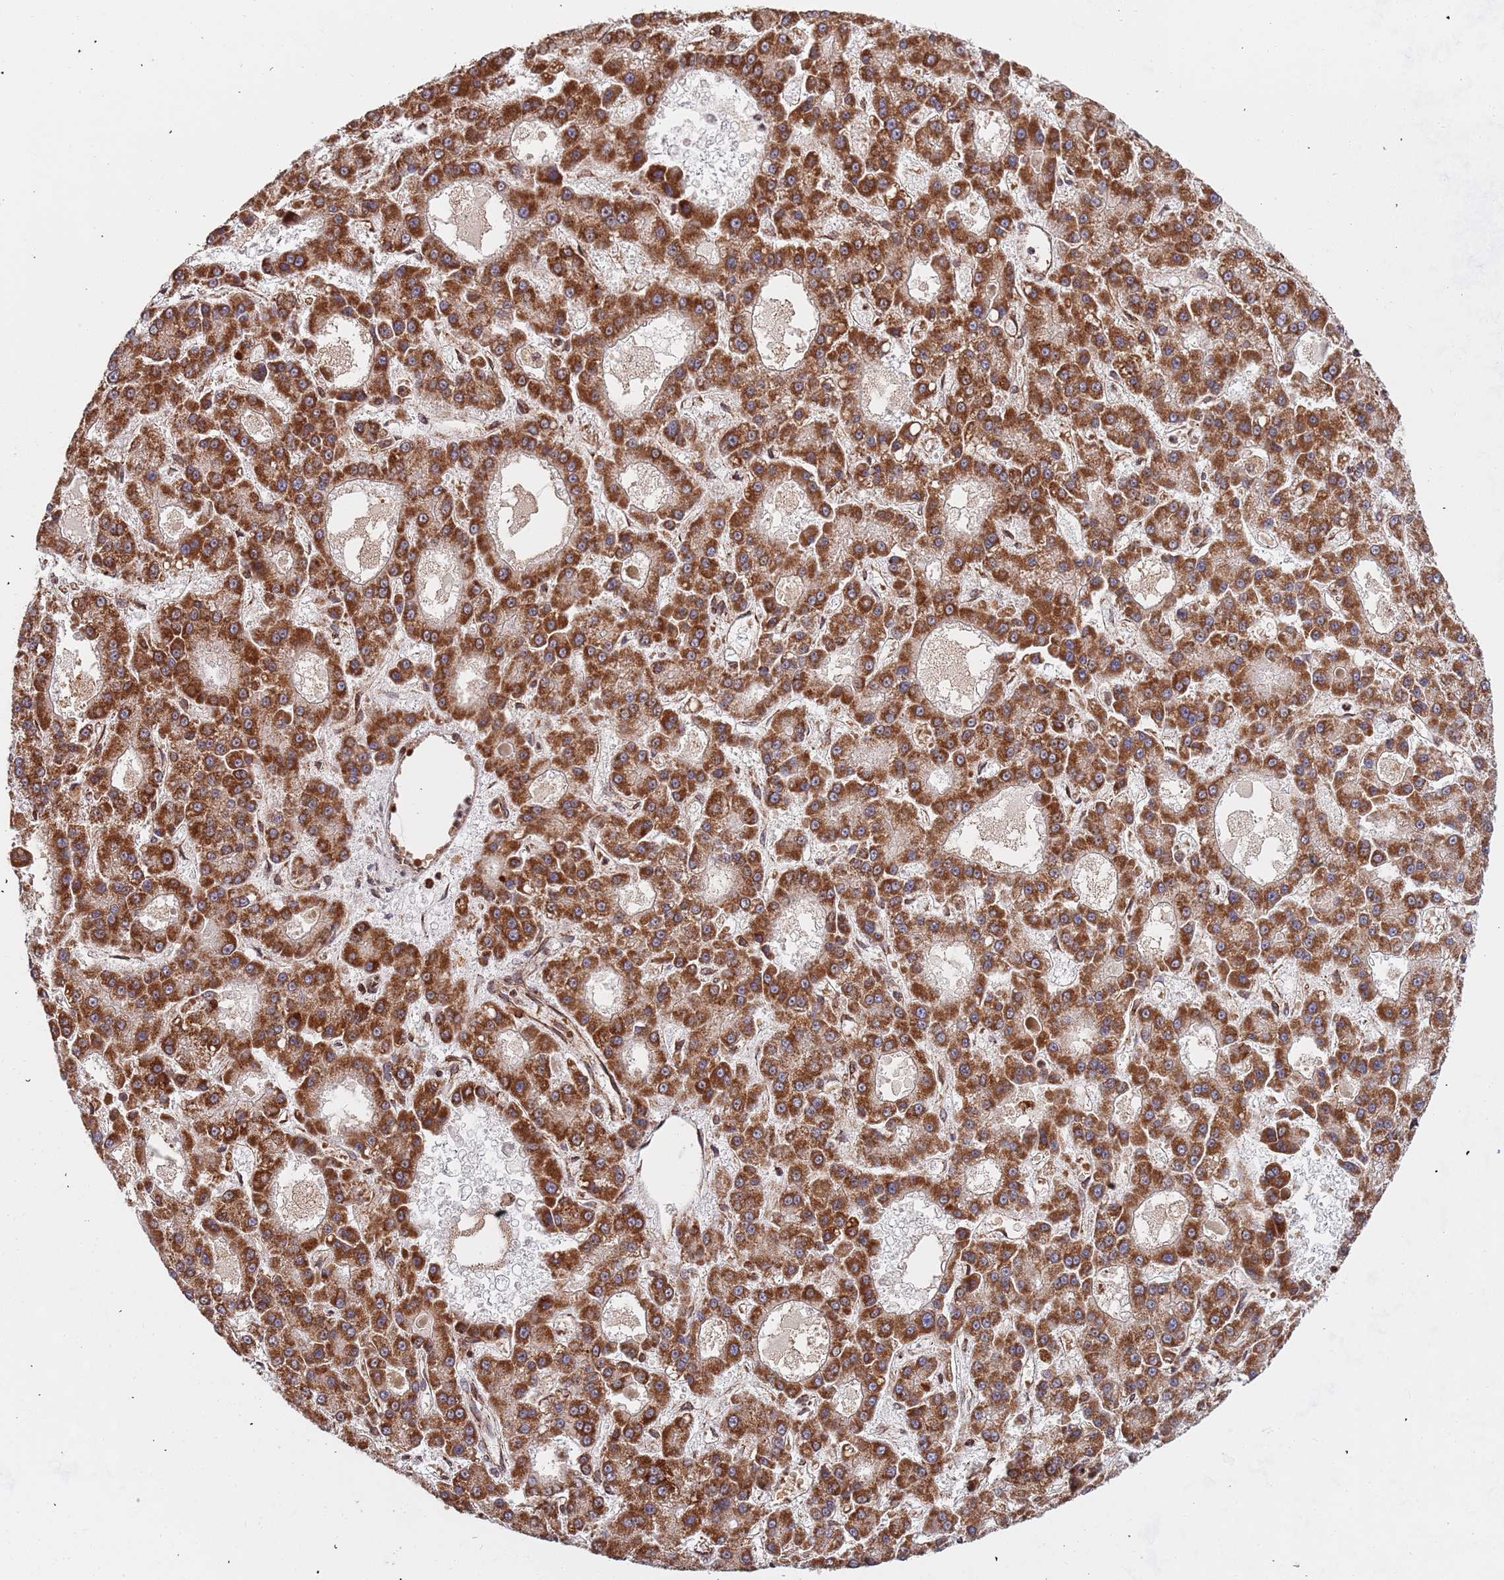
{"staining": {"intensity": "strong", "quantity": ">75%", "location": "cytoplasmic/membranous"}, "tissue": "liver cancer", "cell_type": "Tumor cells", "image_type": "cancer", "snomed": [{"axis": "morphology", "description": "Carcinoma, Hepatocellular, NOS"}, {"axis": "topography", "description": "Liver"}], "caption": "The immunohistochemical stain highlights strong cytoplasmic/membranous expression in tumor cells of liver cancer tissue.", "gene": "DCHS1", "patient": {"sex": "male", "age": 70}}